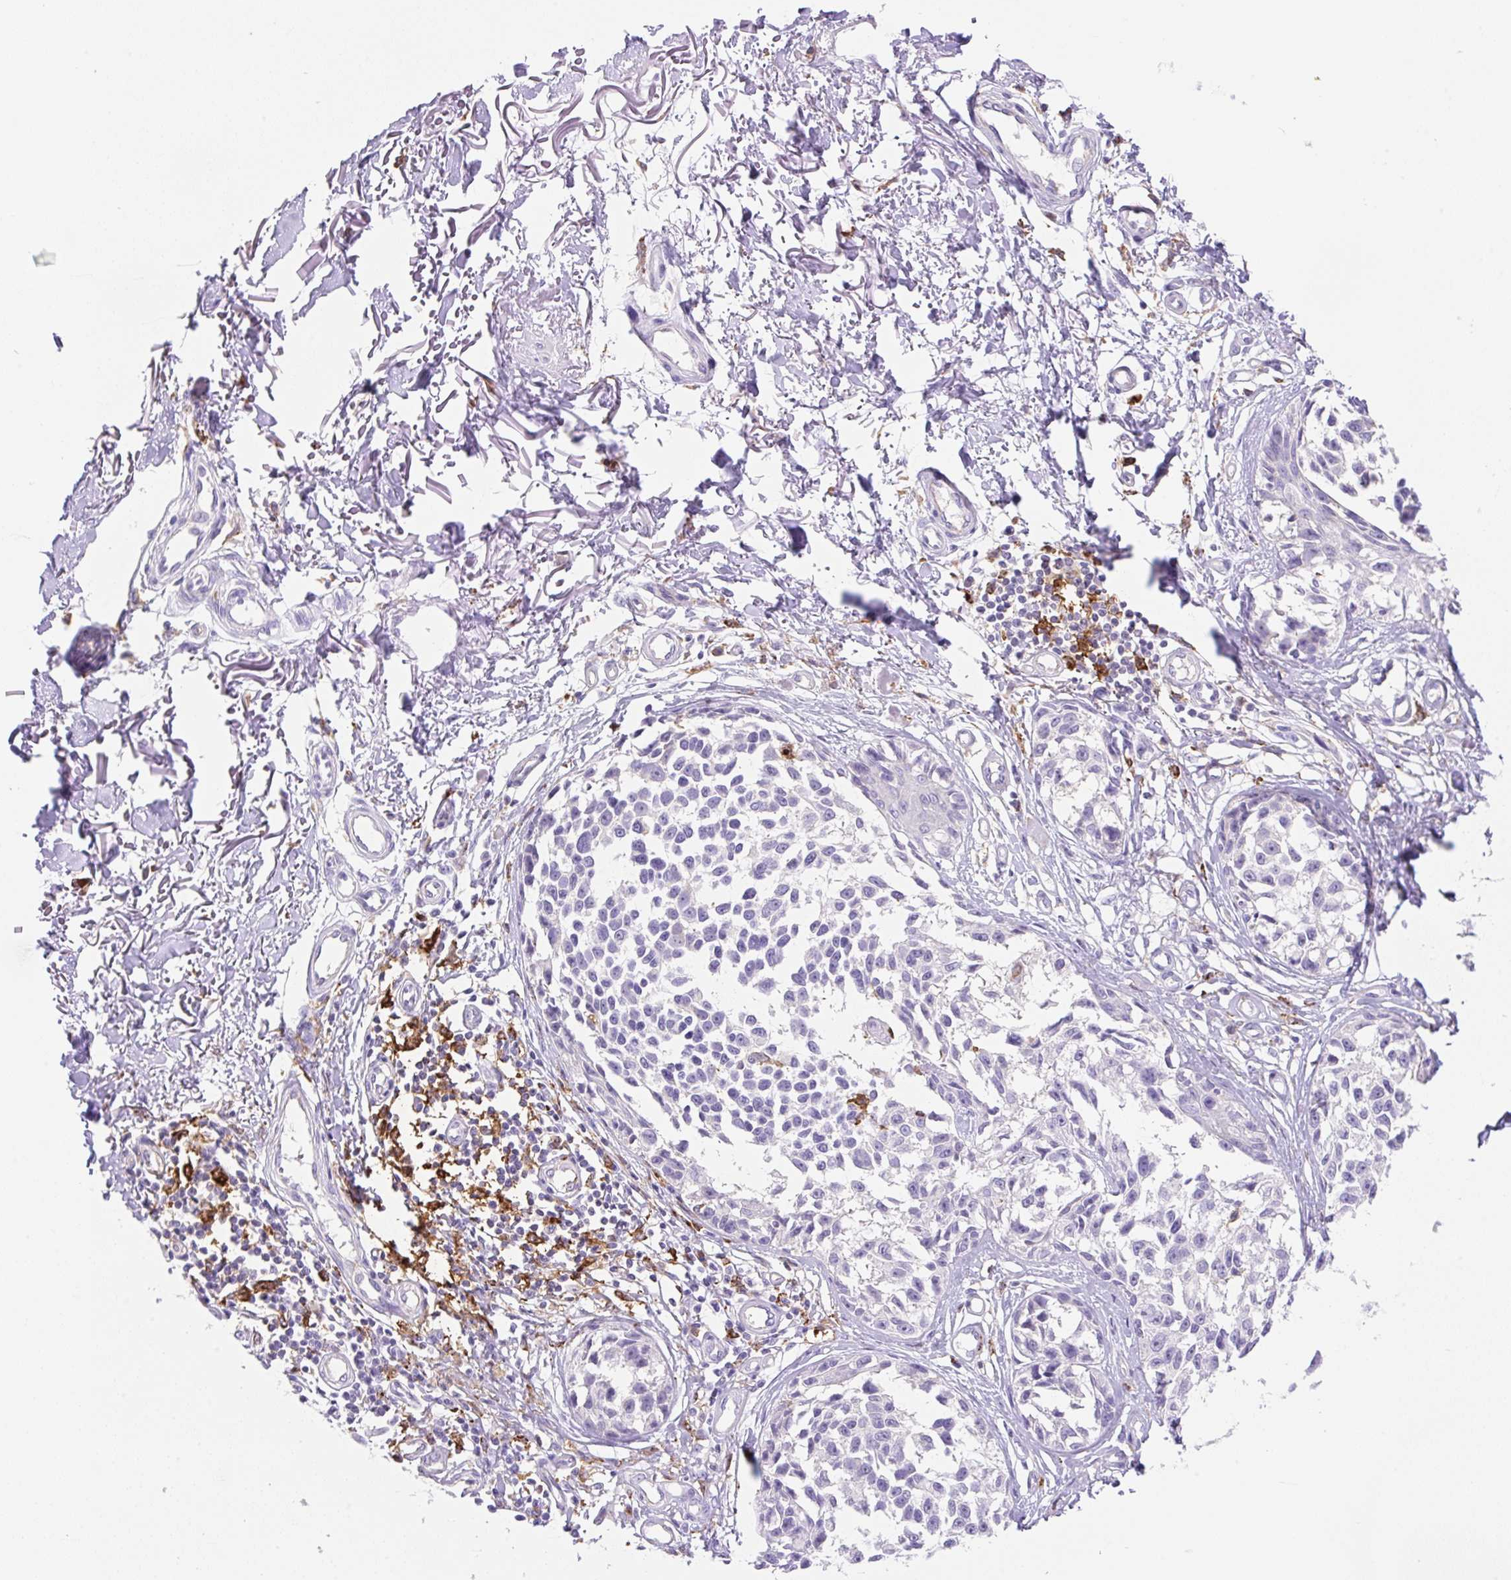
{"staining": {"intensity": "negative", "quantity": "none", "location": "none"}, "tissue": "melanoma", "cell_type": "Tumor cells", "image_type": "cancer", "snomed": [{"axis": "morphology", "description": "Malignant melanoma, NOS"}, {"axis": "topography", "description": "Skin"}], "caption": "Immunohistochemistry histopathology image of neoplastic tissue: melanoma stained with DAB displays no significant protein staining in tumor cells.", "gene": "TDRD15", "patient": {"sex": "male", "age": 73}}